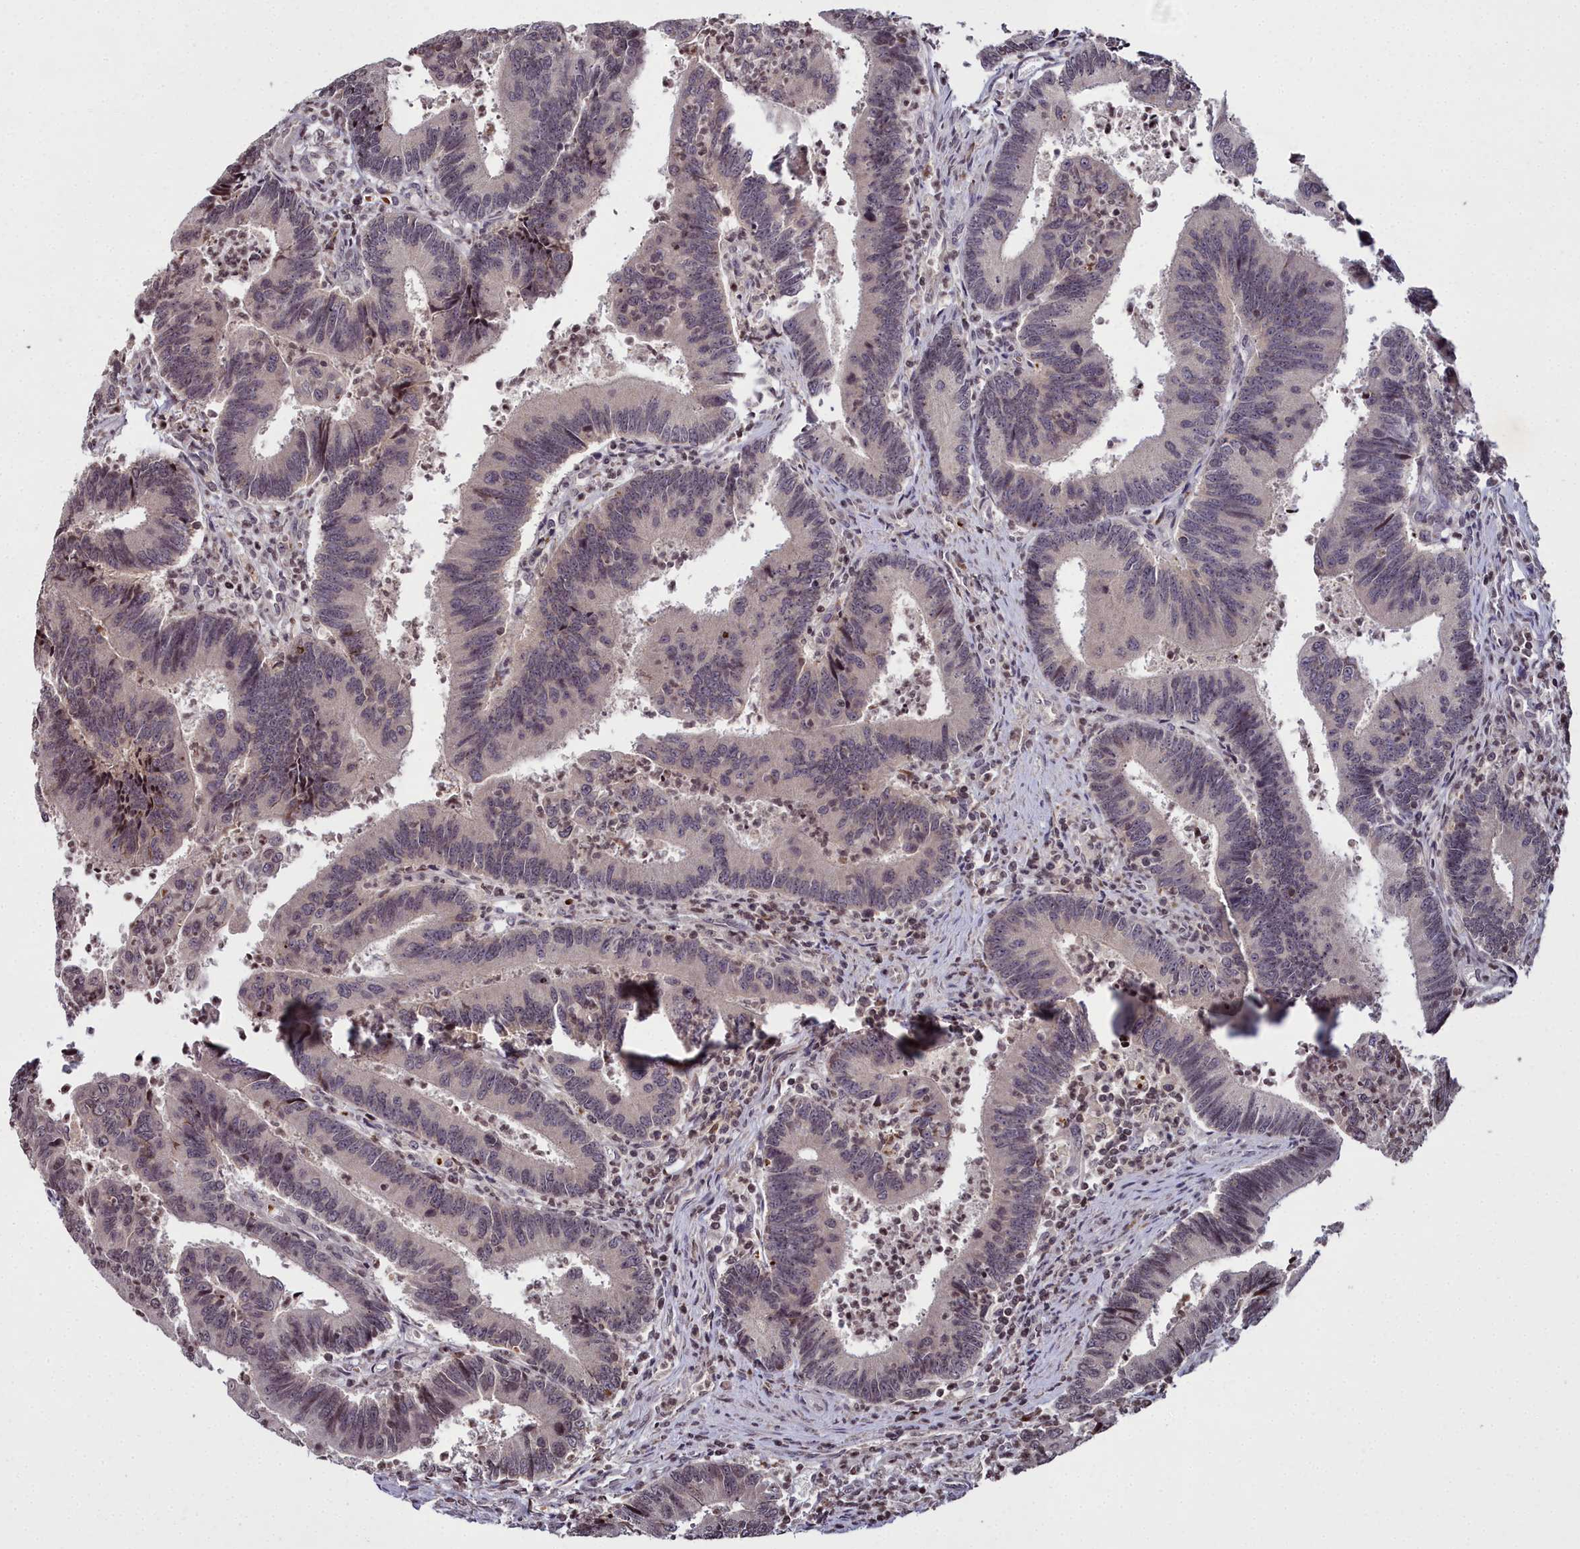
{"staining": {"intensity": "negative", "quantity": "none", "location": "none"}, "tissue": "colorectal cancer", "cell_type": "Tumor cells", "image_type": "cancer", "snomed": [{"axis": "morphology", "description": "Adenocarcinoma, NOS"}, {"axis": "topography", "description": "Colon"}], "caption": "Tumor cells are negative for brown protein staining in colorectal cancer (adenocarcinoma). (IHC, brightfield microscopy, high magnification).", "gene": "FZD4", "patient": {"sex": "female", "age": 67}}